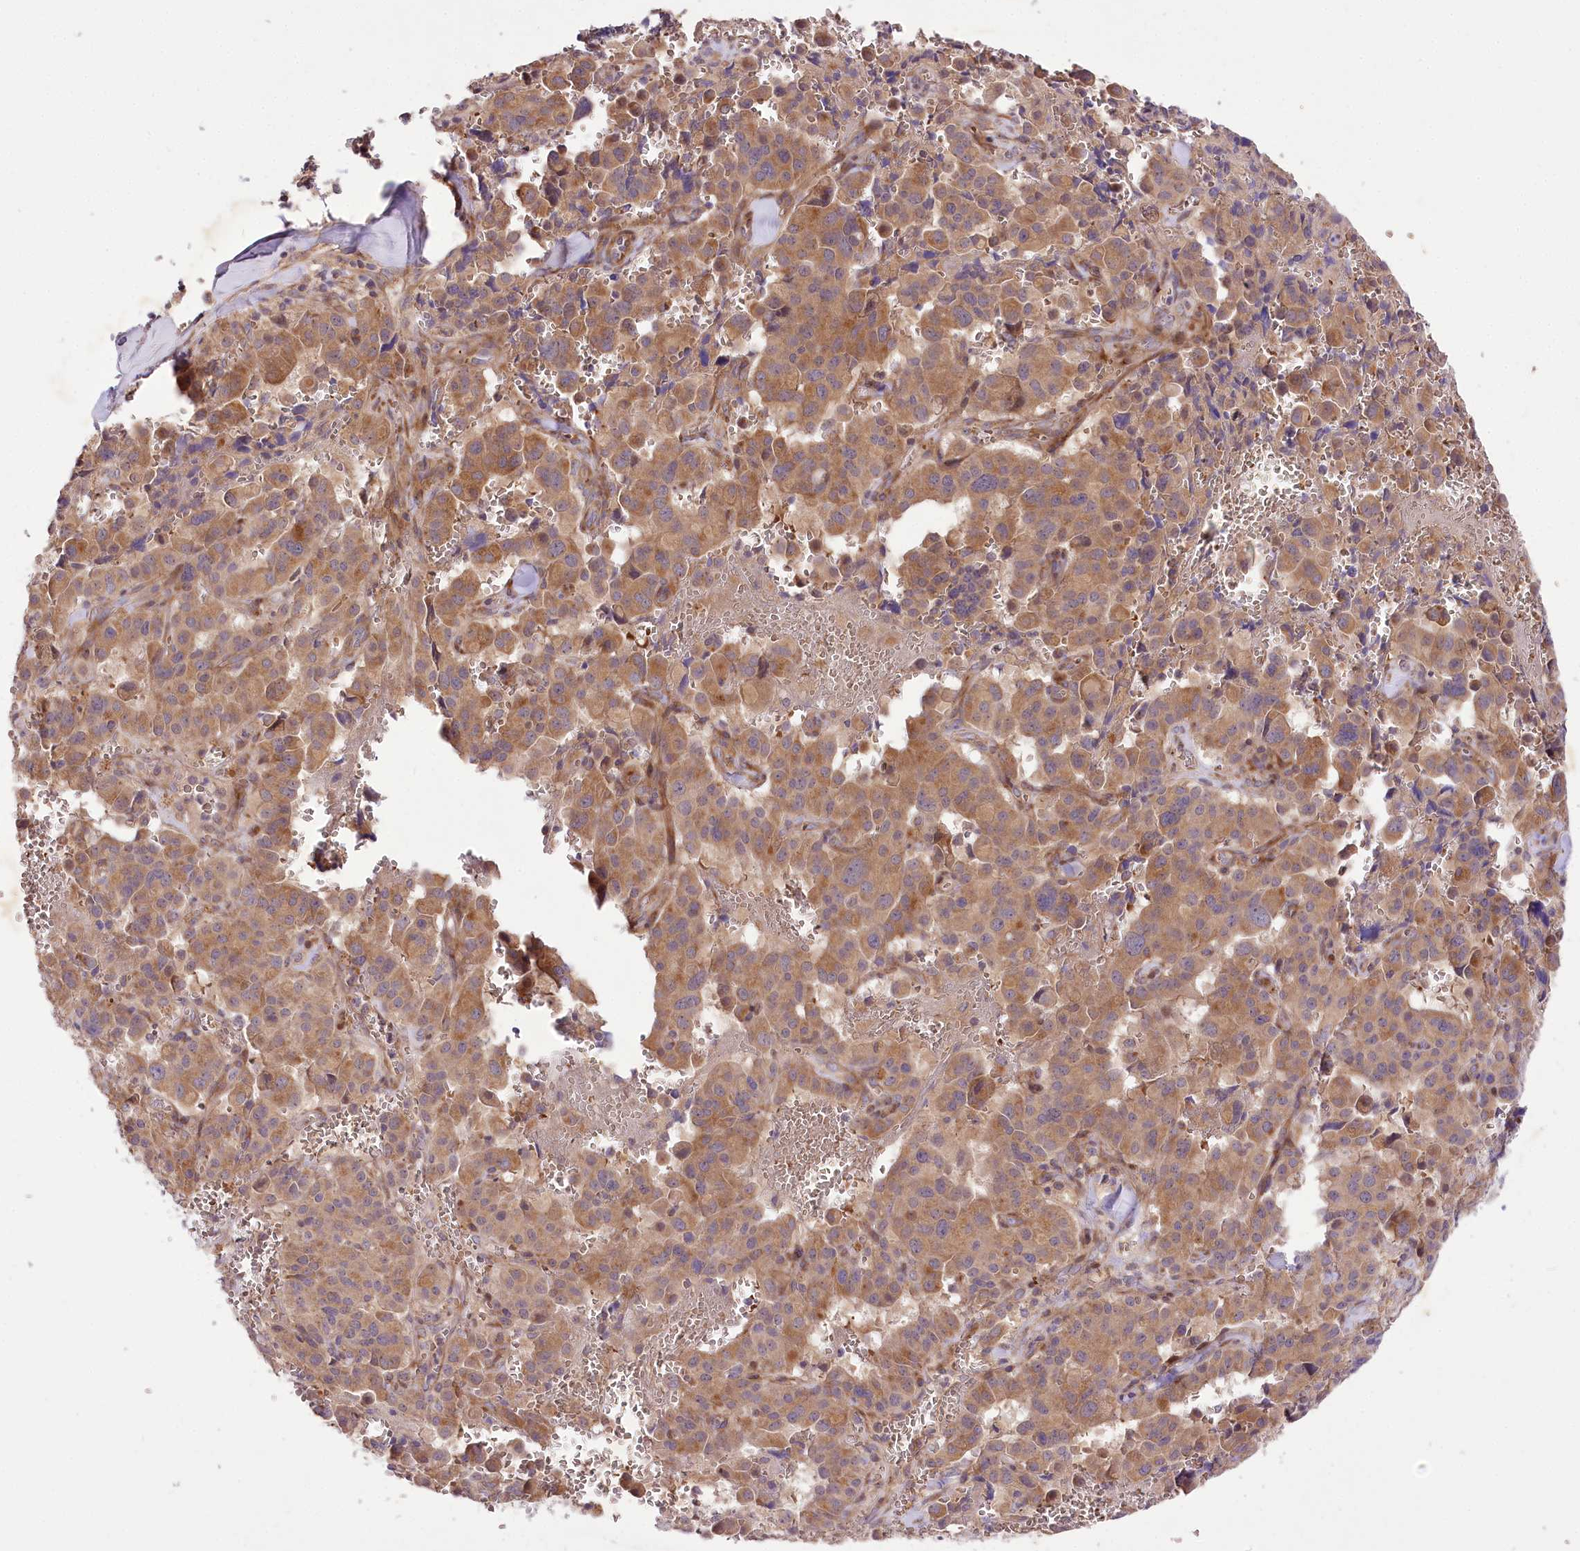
{"staining": {"intensity": "moderate", "quantity": ">75%", "location": "cytoplasmic/membranous"}, "tissue": "pancreatic cancer", "cell_type": "Tumor cells", "image_type": "cancer", "snomed": [{"axis": "morphology", "description": "Adenocarcinoma, NOS"}, {"axis": "topography", "description": "Pancreas"}], "caption": "High-power microscopy captured an immunohistochemistry histopathology image of adenocarcinoma (pancreatic), revealing moderate cytoplasmic/membranous positivity in approximately >75% of tumor cells.", "gene": "TRUB1", "patient": {"sex": "male", "age": 65}}